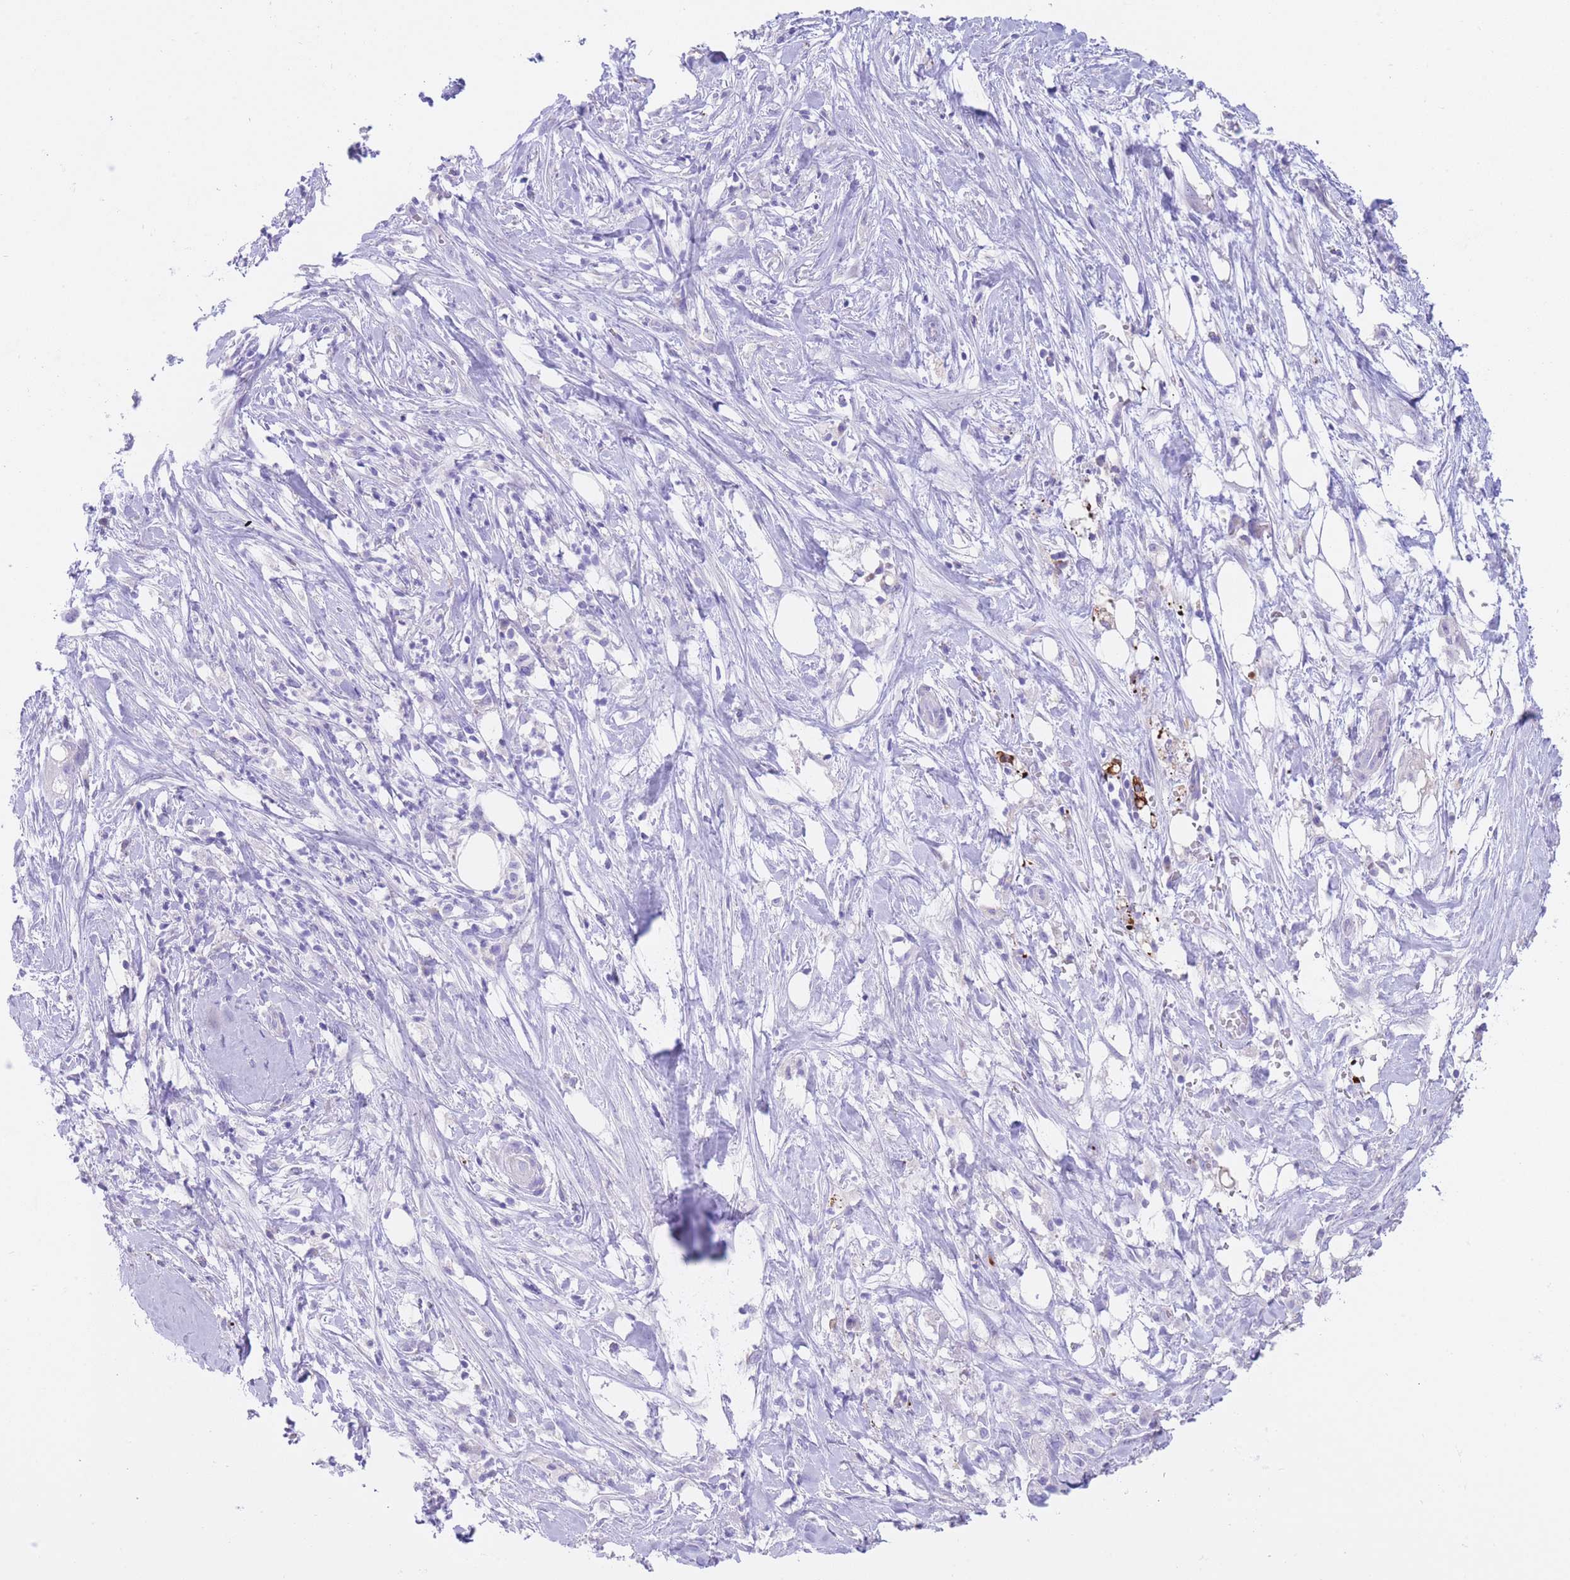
{"staining": {"intensity": "negative", "quantity": "none", "location": "none"}, "tissue": "pancreatic cancer", "cell_type": "Tumor cells", "image_type": "cancer", "snomed": [{"axis": "morphology", "description": "Adenocarcinoma, NOS"}, {"axis": "topography", "description": "Pancreas"}], "caption": "Immunohistochemistry histopathology image of neoplastic tissue: adenocarcinoma (pancreatic) stained with DAB exhibits no significant protein positivity in tumor cells. The staining was performed using DAB to visualize the protein expression in brown, while the nuclei were stained in blue with hematoxylin (Magnification: 20x).", "gene": "QTRT1", "patient": {"sex": "male", "age": 44}}